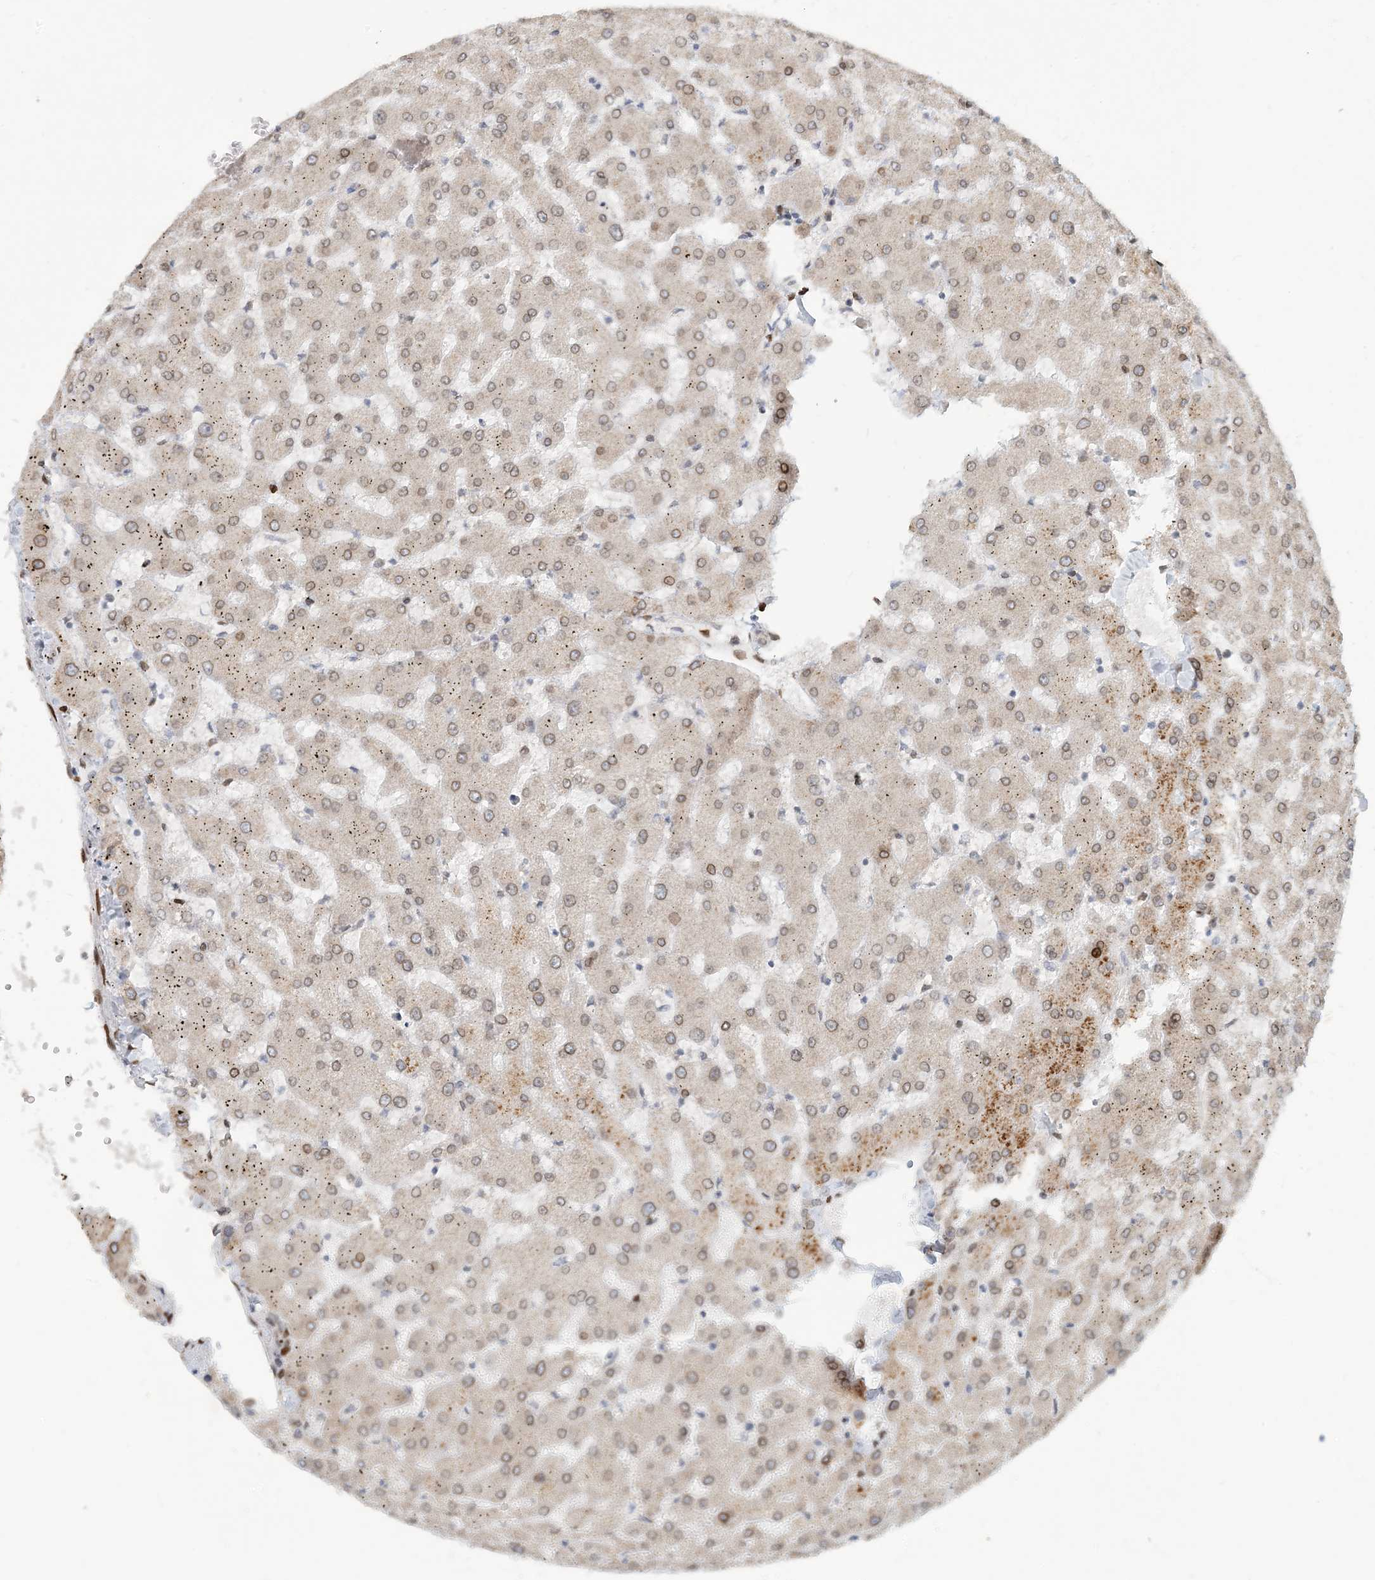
{"staining": {"intensity": "weak", "quantity": "<25%", "location": "cytoplasmic/membranous,nuclear"}, "tissue": "liver", "cell_type": "Cholangiocytes", "image_type": "normal", "snomed": [{"axis": "morphology", "description": "Normal tissue, NOS"}, {"axis": "topography", "description": "Liver"}], "caption": "Liver was stained to show a protein in brown. There is no significant staining in cholangiocytes. (Brightfield microscopy of DAB IHC at high magnification).", "gene": "SLC35A2", "patient": {"sex": "female", "age": 63}}